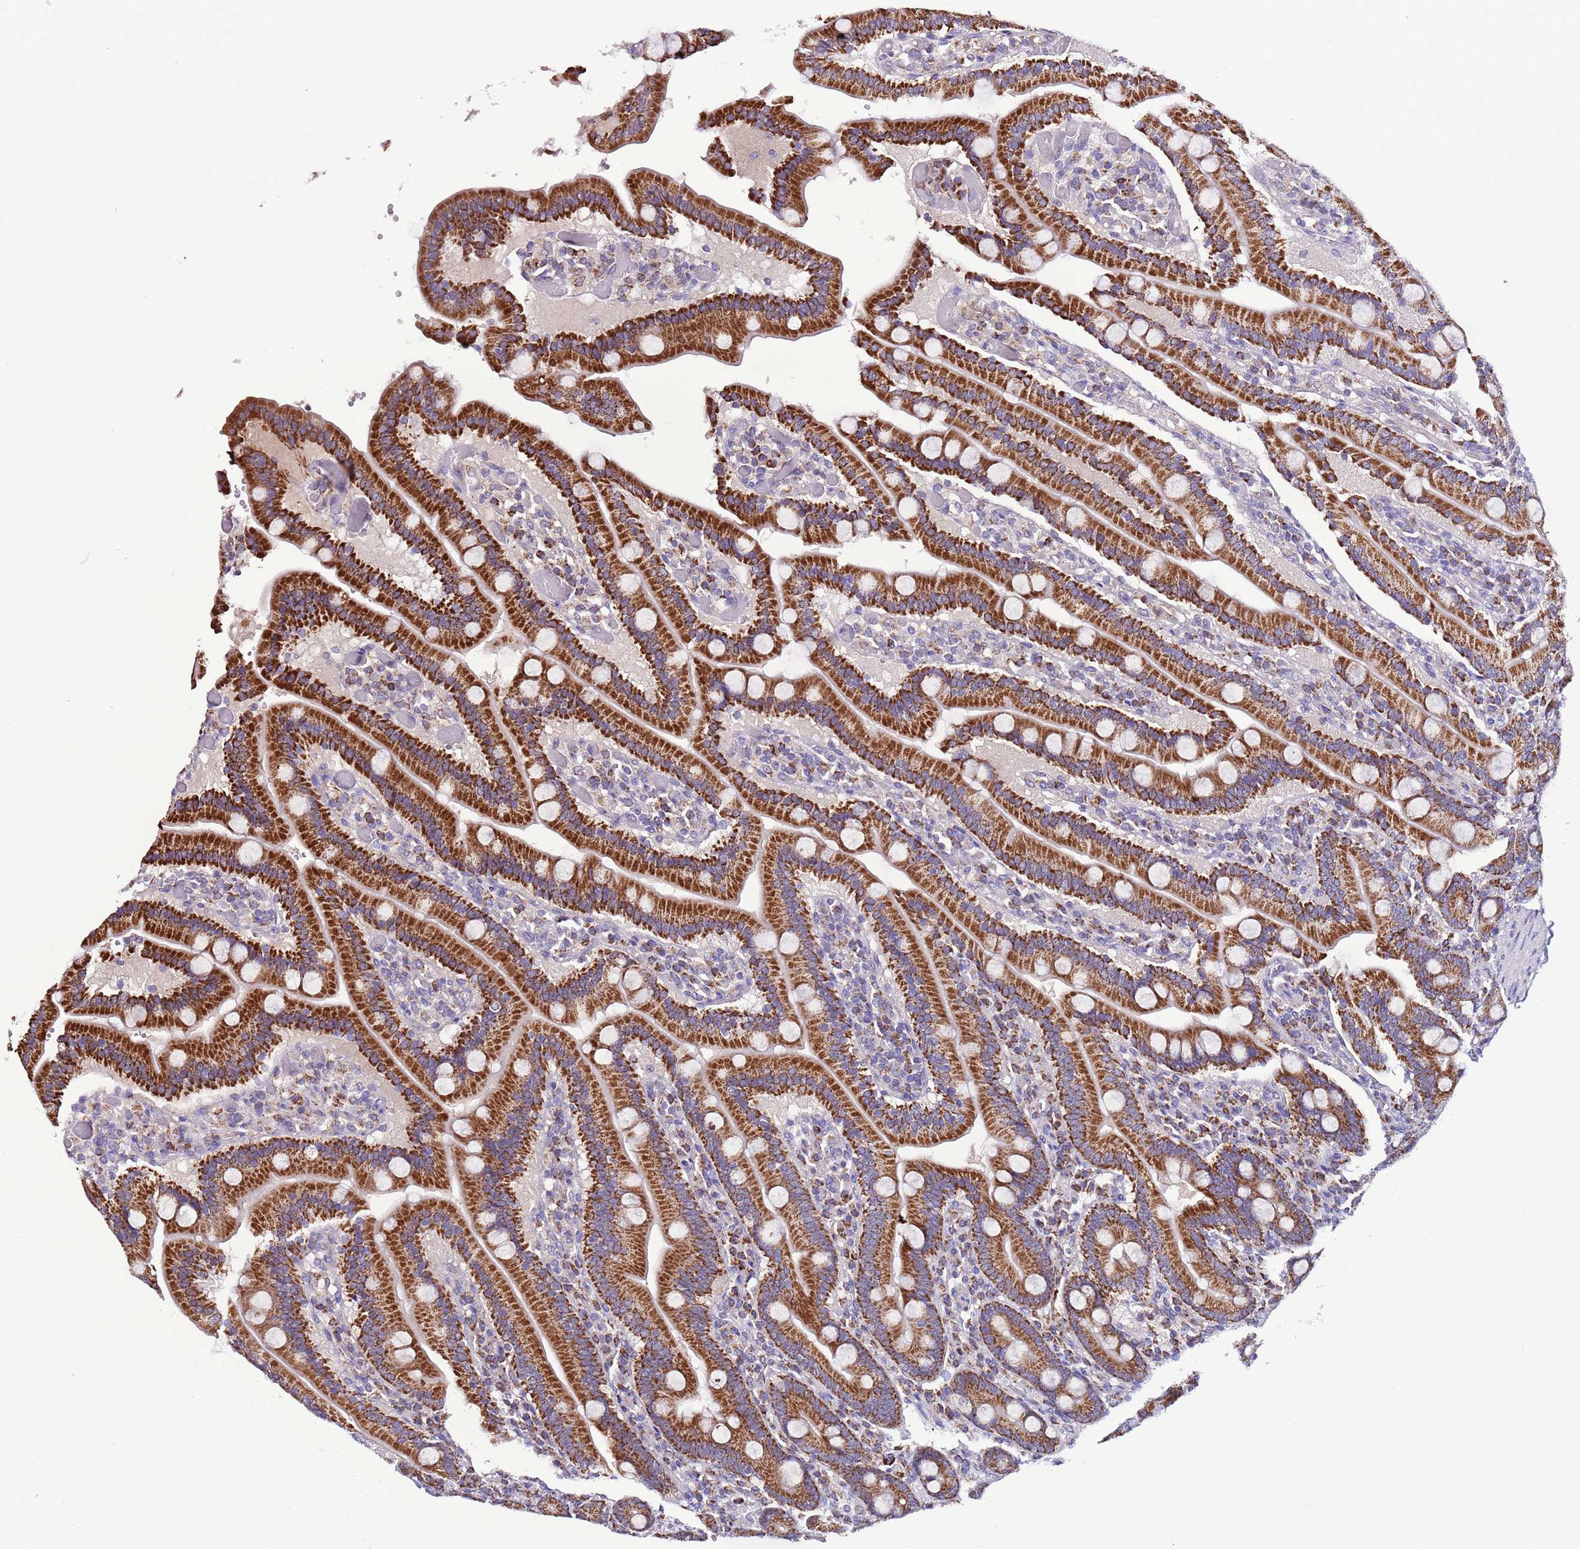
{"staining": {"intensity": "strong", "quantity": ">75%", "location": "cytoplasmic/membranous"}, "tissue": "duodenum", "cell_type": "Glandular cells", "image_type": "normal", "snomed": [{"axis": "morphology", "description": "Normal tissue, NOS"}, {"axis": "topography", "description": "Duodenum"}], "caption": "Immunohistochemical staining of benign duodenum shows >75% levels of strong cytoplasmic/membranous protein staining in about >75% of glandular cells. (Stains: DAB (3,3'-diaminobenzidine) in brown, nuclei in blue, Microscopy: brightfield microscopy at high magnification).", "gene": "UEVLD", "patient": {"sex": "female", "age": 62}}